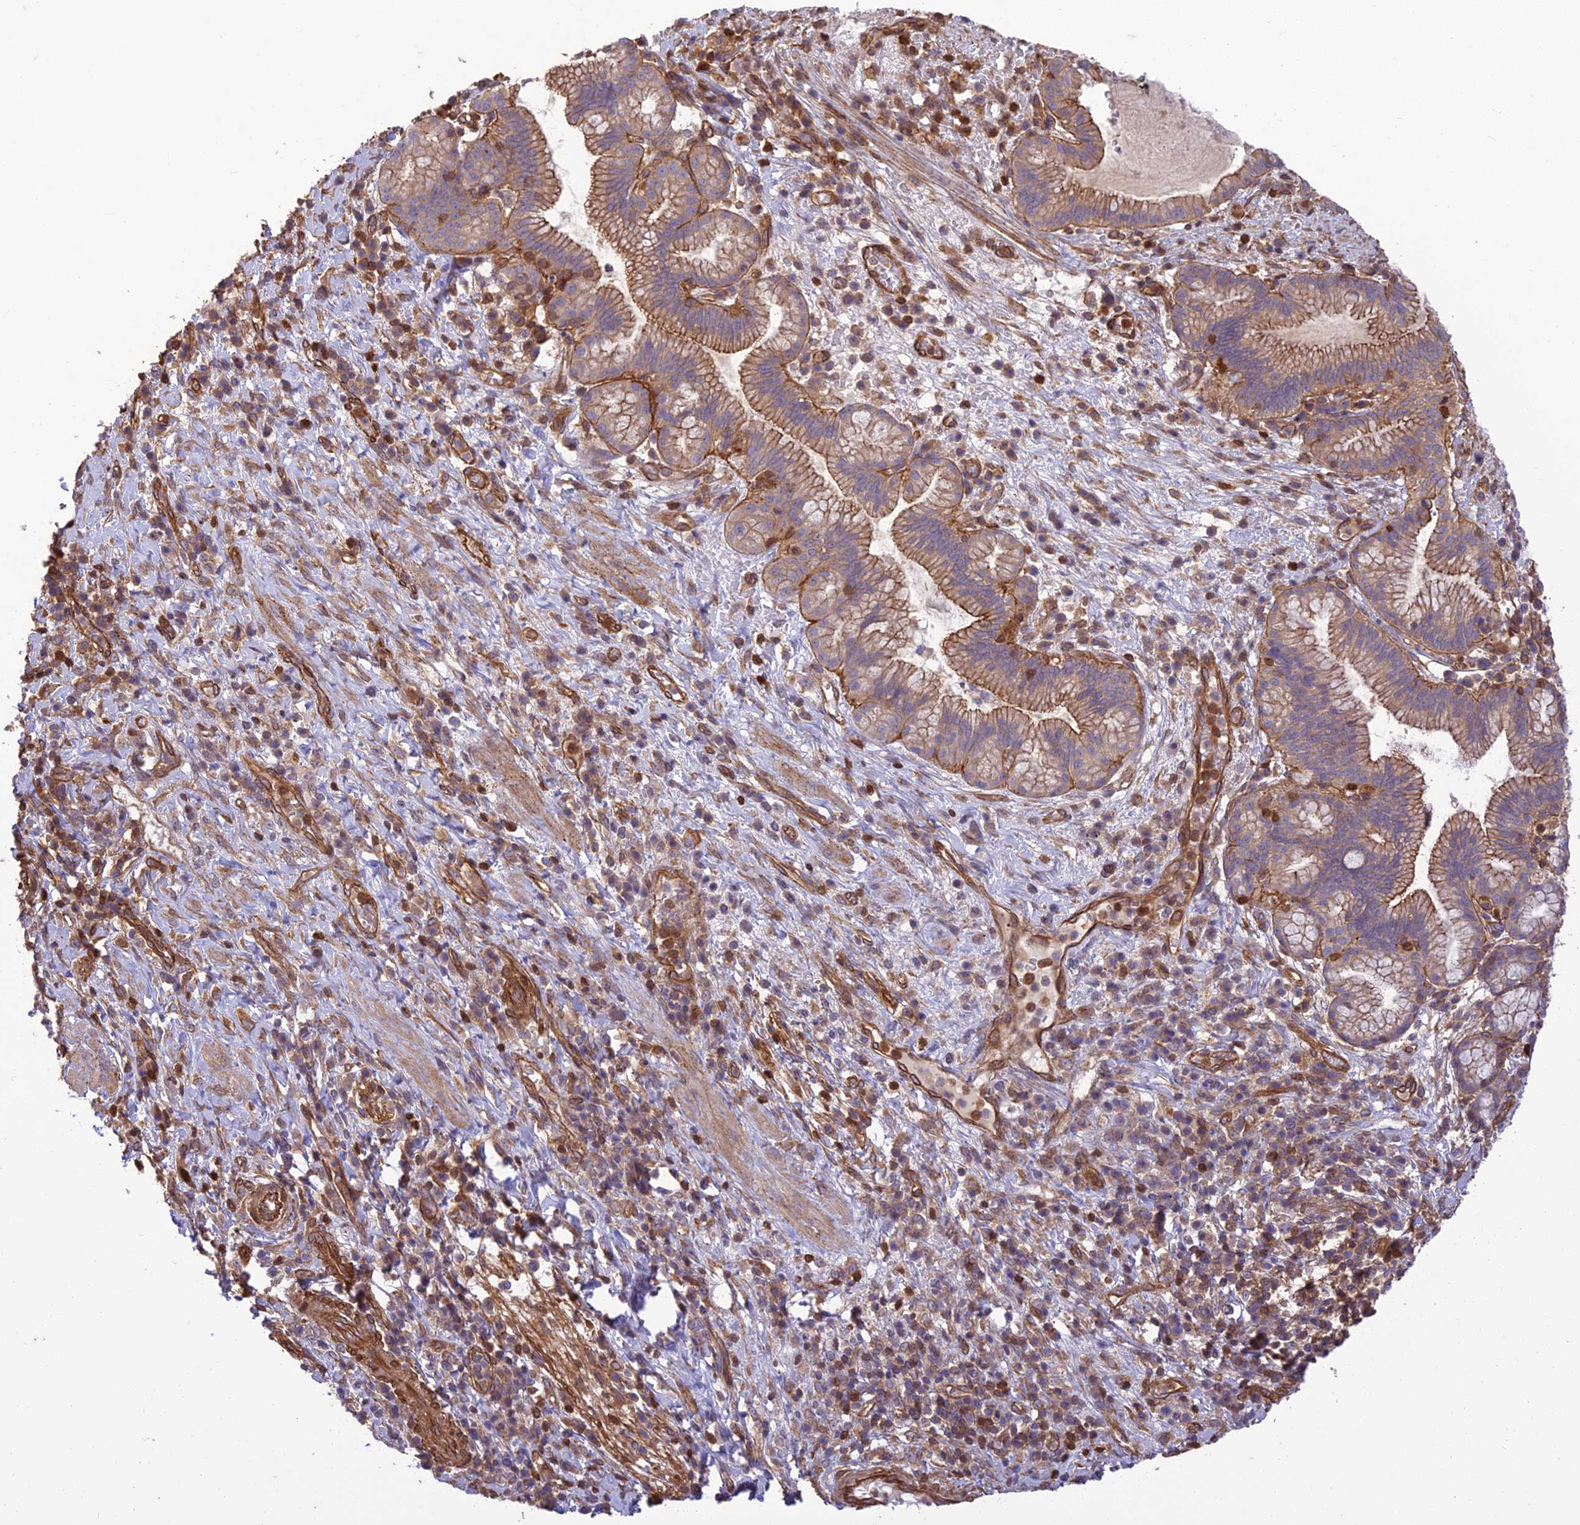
{"staining": {"intensity": "moderate", "quantity": ">75%", "location": "cytoplasmic/membranous"}, "tissue": "pancreatic cancer", "cell_type": "Tumor cells", "image_type": "cancer", "snomed": [{"axis": "morphology", "description": "Adenocarcinoma, NOS"}, {"axis": "topography", "description": "Pancreas"}], "caption": "Pancreatic cancer (adenocarcinoma) was stained to show a protein in brown. There is medium levels of moderate cytoplasmic/membranous staining in approximately >75% of tumor cells.", "gene": "HPSE2", "patient": {"sex": "male", "age": 72}}